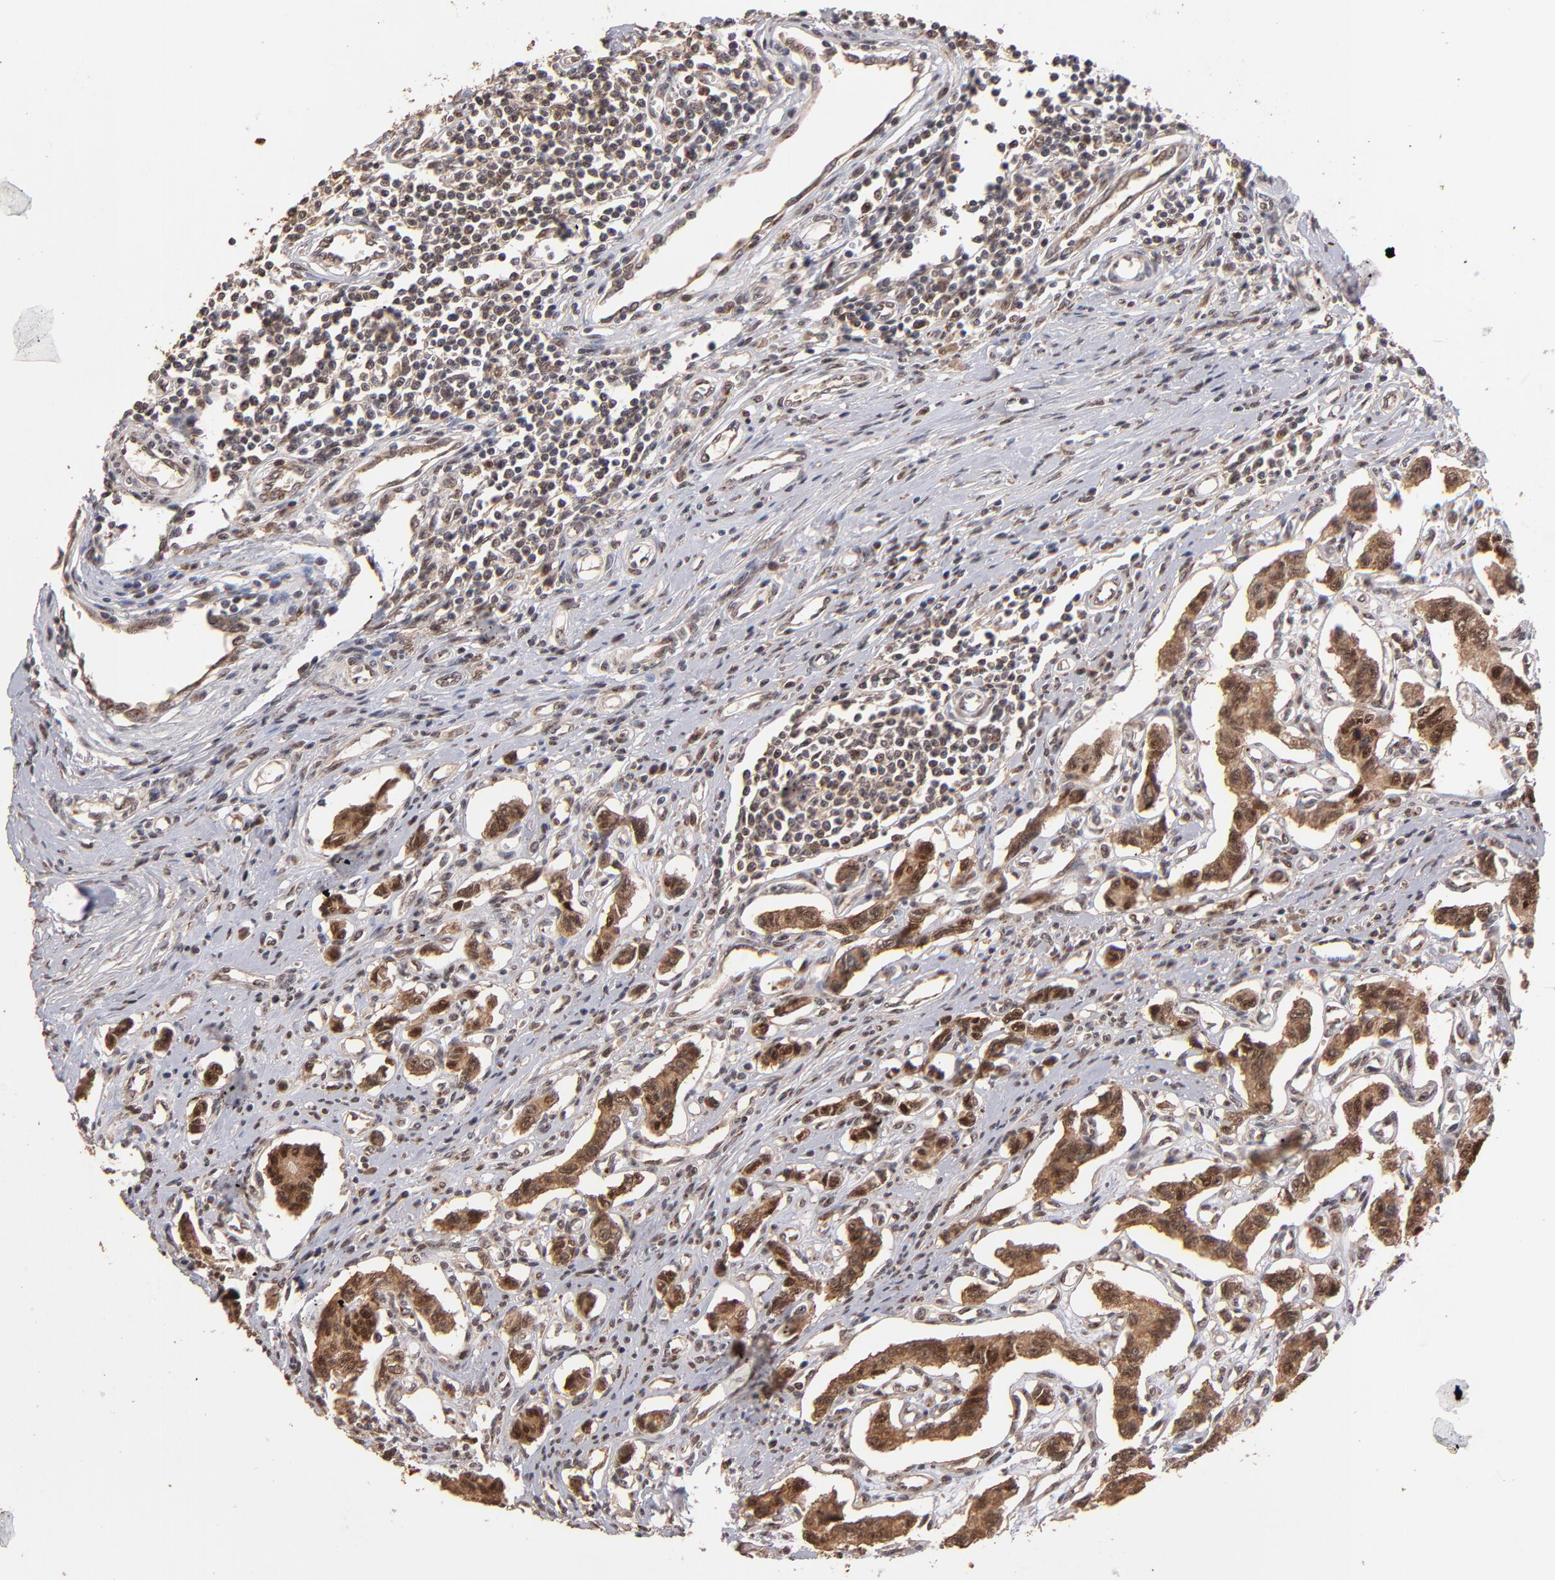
{"staining": {"intensity": "moderate", "quantity": ">75%", "location": "cytoplasmic/membranous,nuclear"}, "tissue": "renal cancer", "cell_type": "Tumor cells", "image_type": "cancer", "snomed": [{"axis": "morphology", "description": "Carcinoid, malignant, NOS"}, {"axis": "topography", "description": "Kidney"}], "caption": "Immunohistochemistry (IHC) image of neoplastic tissue: human renal malignant carcinoid stained using IHC exhibits medium levels of moderate protein expression localized specifically in the cytoplasmic/membranous and nuclear of tumor cells, appearing as a cytoplasmic/membranous and nuclear brown color.", "gene": "EAPP", "patient": {"sex": "female", "age": 41}}